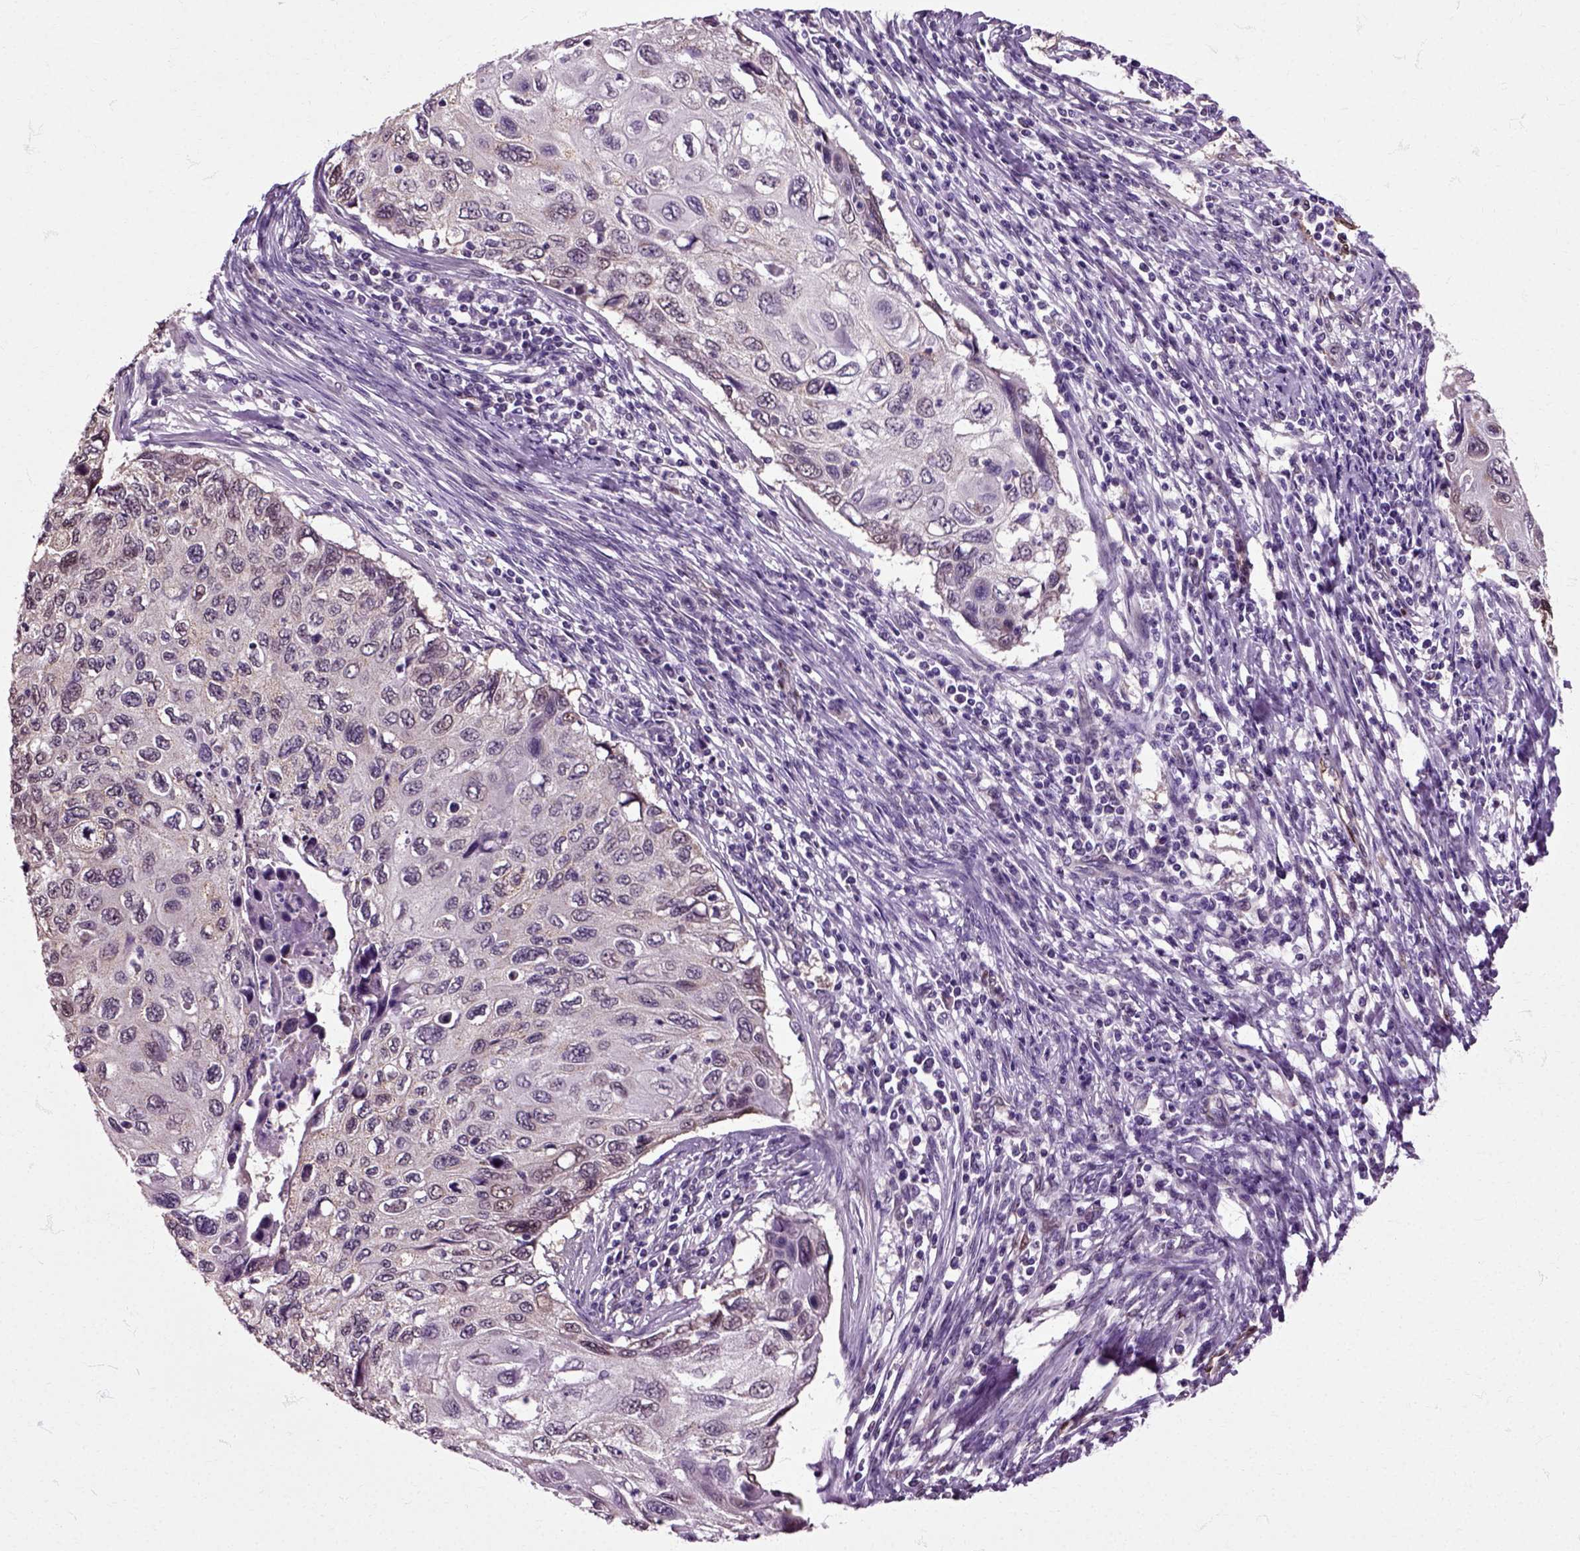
{"staining": {"intensity": "weak", "quantity": "<25%", "location": "cytoplasmic/membranous"}, "tissue": "cervical cancer", "cell_type": "Tumor cells", "image_type": "cancer", "snomed": [{"axis": "morphology", "description": "Squamous cell carcinoma, NOS"}, {"axis": "topography", "description": "Cervix"}], "caption": "Tumor cells show no significant expression in squamous cell carcinoma (cervical). The staining was performed using DAB to visualize the protein expression in brown, while the nuclei were stained in blue with hematoxylin (Magnification: 20x).", "gene": "HSPA2", "patient": {"sex": "female", "age": 70}}